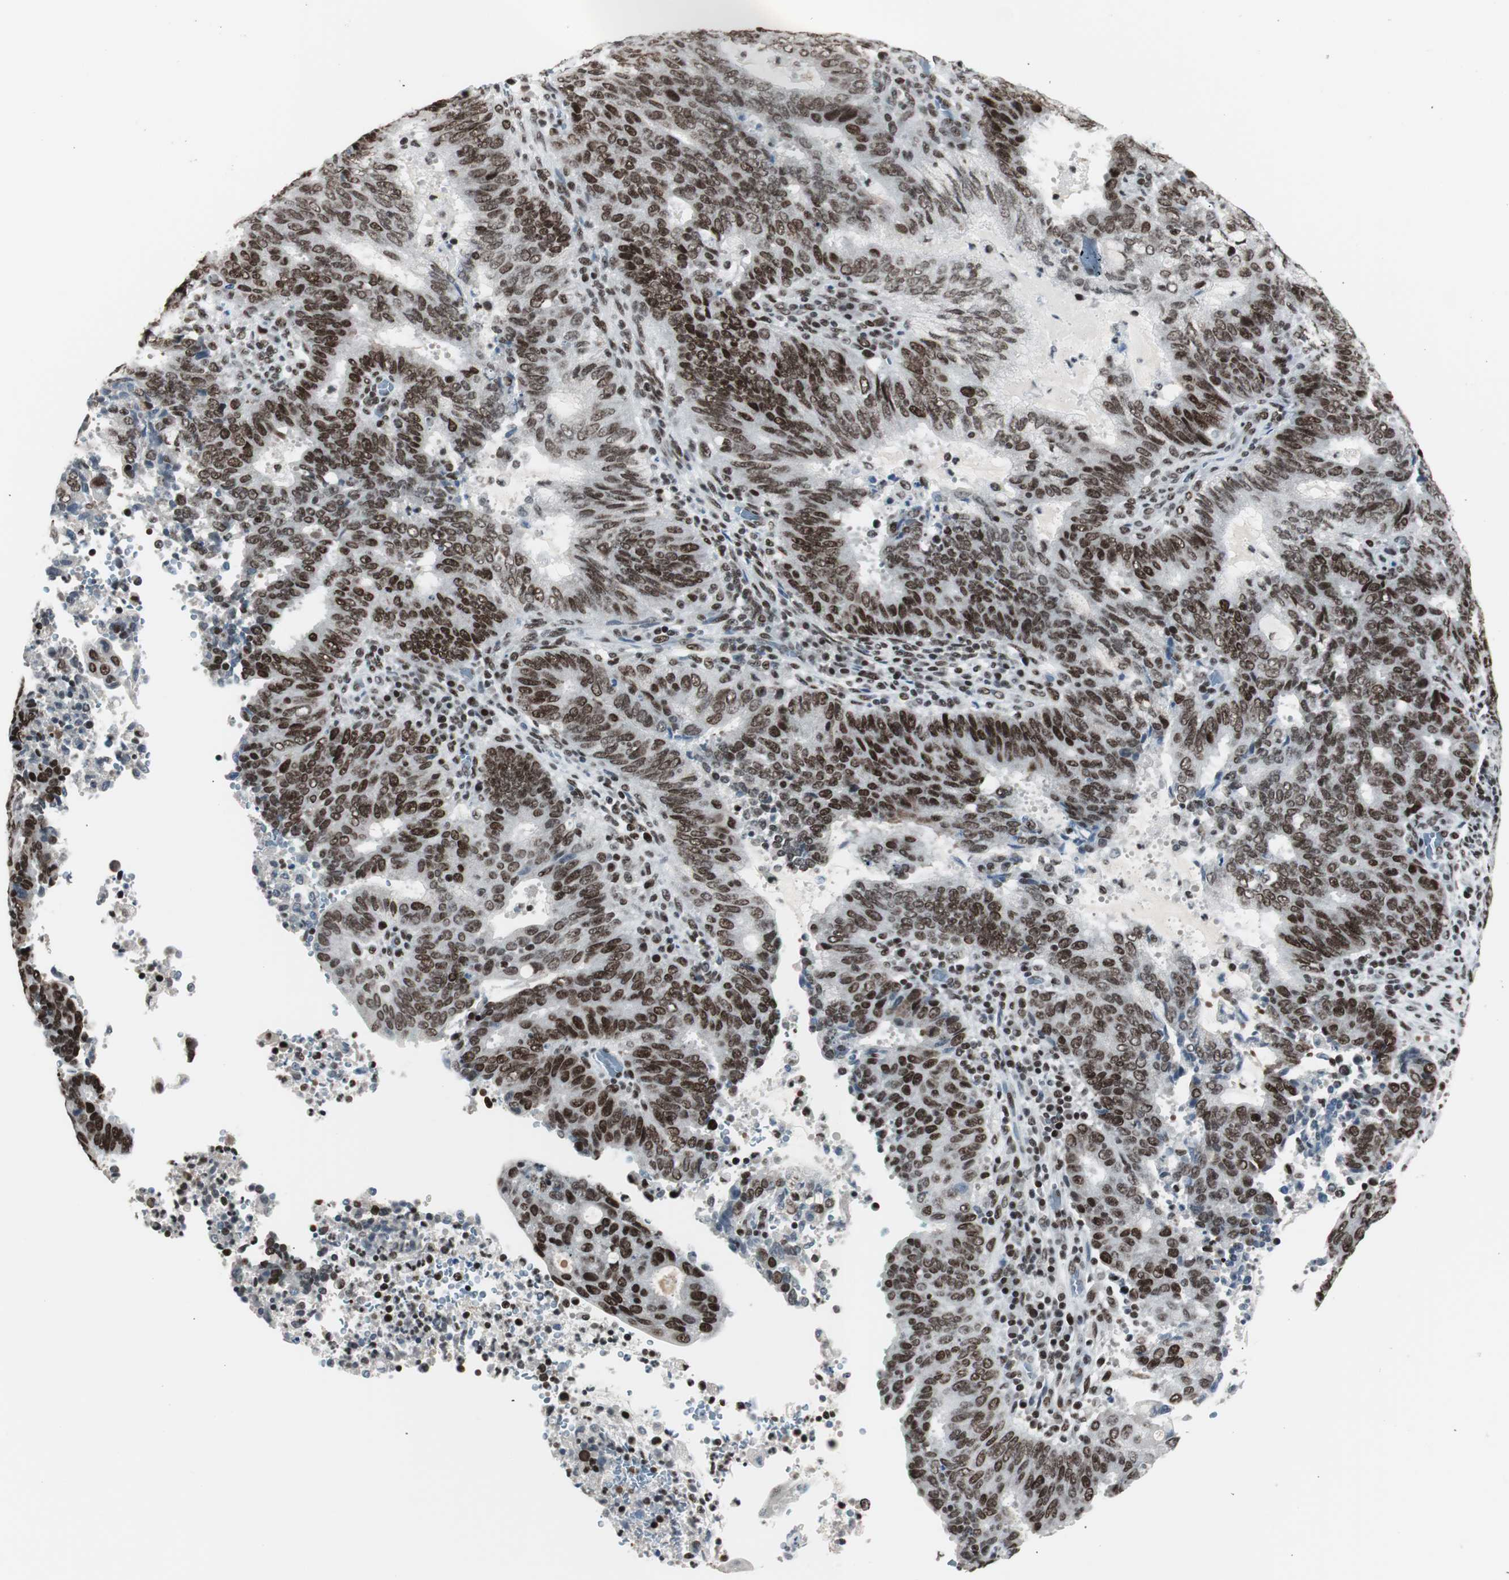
{"staining": {"intensity": "strong", "quantity": ">75%", "location": "nuclear"}, "tissue": "cervical cancer", "cell_type": "Tumor cells", "image_type": "cancer", "snomed": [{"axis": "morphology", "description": "Adenocarcinoma, NOS"}, {"axis": "topography", "description": "Cervix"}], "caption": "DAB immunohistochemical staining of human cervical cancer exhibits strong nuclear protein positivity in approximately >75% of tumor cells. Nuclei are stained in blue.", "gene": "XRCC1", "patient": {"sex": "female", "age": 44}}